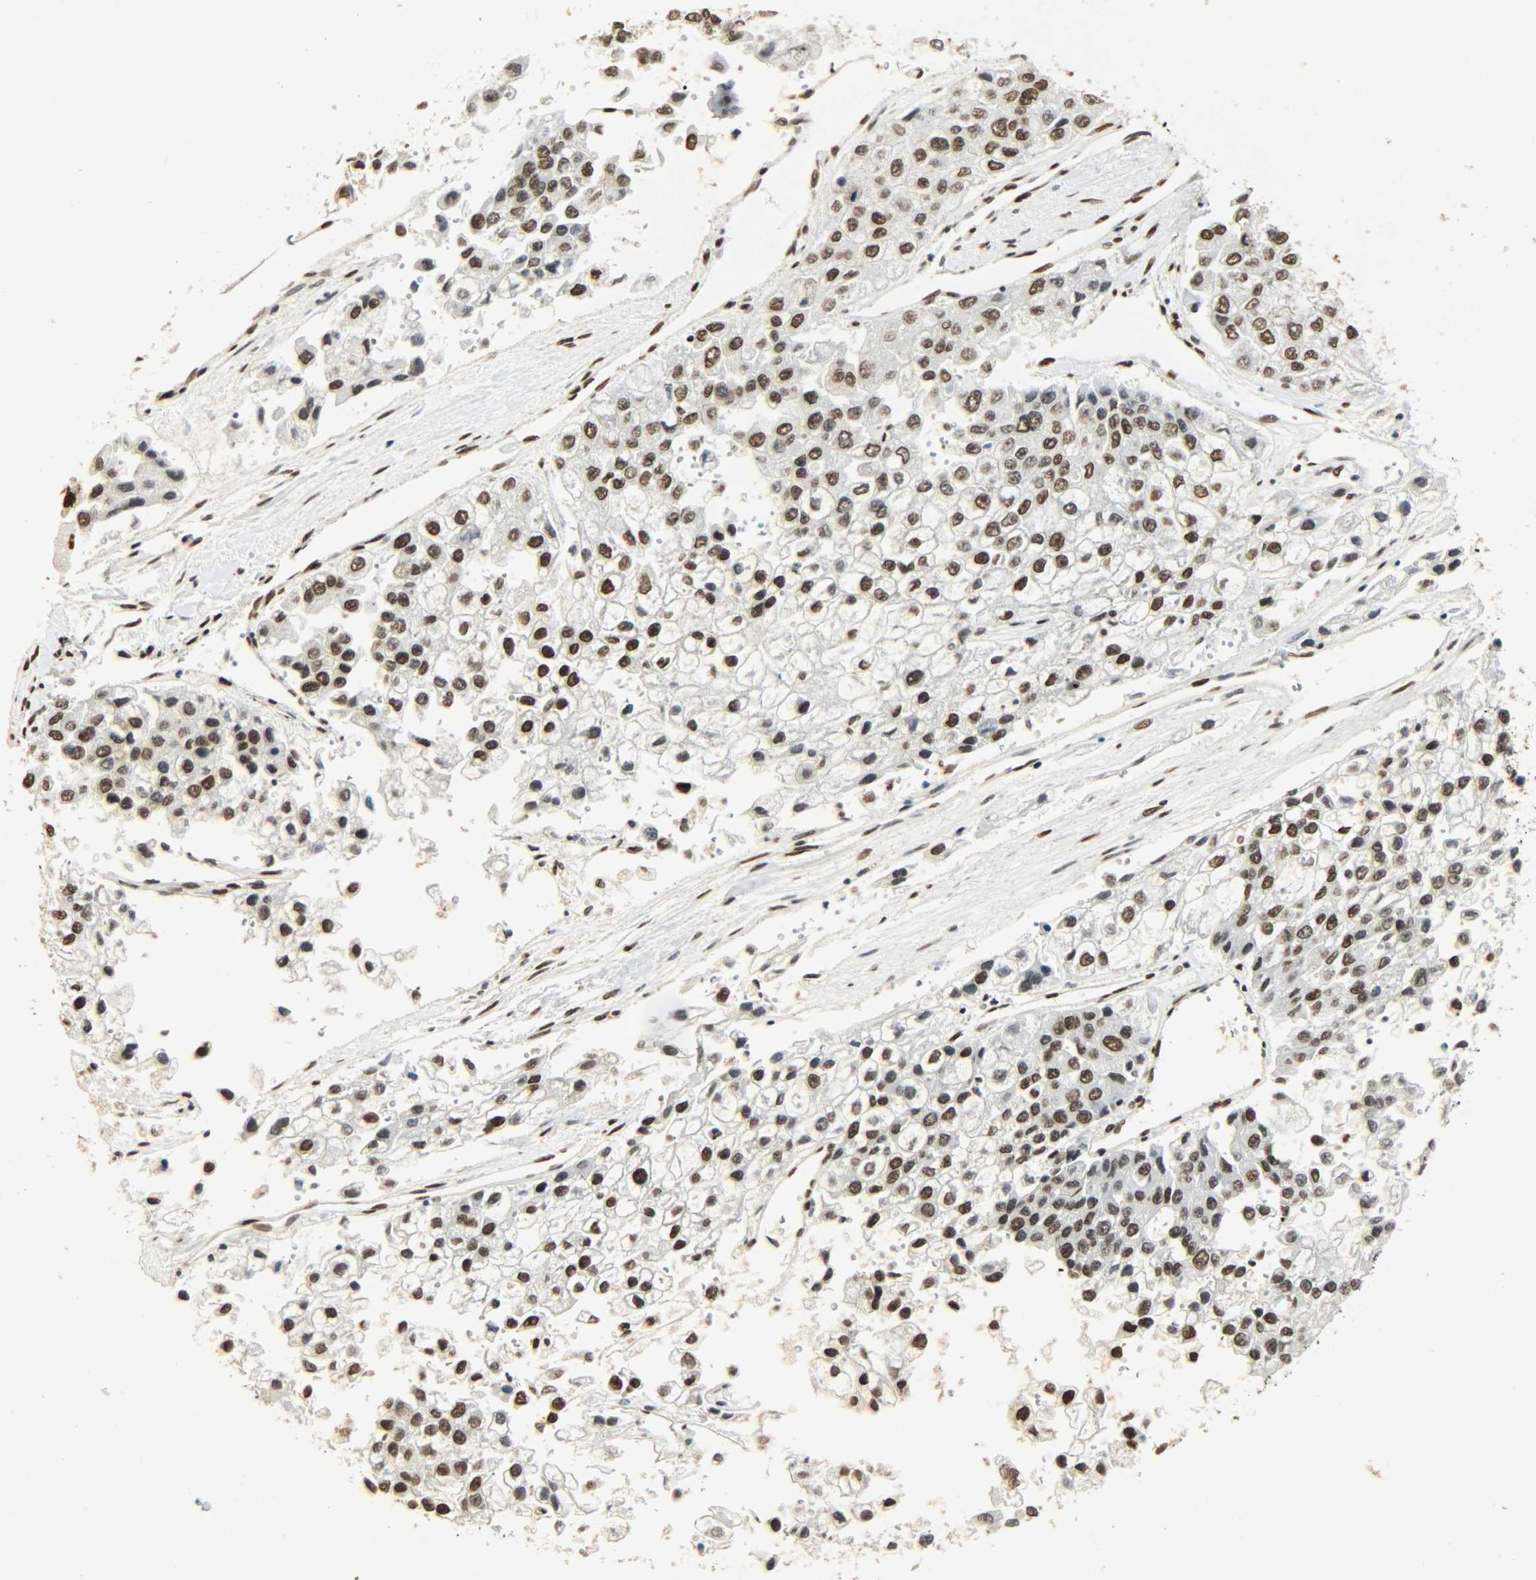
{"staining": {"intensity": "strong", "quantity": ">75%", "location": "nuclear"}, "tissue": "liver cancer", "cell_type": "Tumor cells", "image_type": "cancer", "snomed": [{"axis": "morphology", "description": "Carcinoma, Hepatocellular, NOS"}, {"axis": "topography", "description": "Liver"}], "caption": "Immunohistochemical staining of human liver hepatocellular carcinoma demonstrates high levels of strong nuclear protein expression in about >75% of tumor cells.", "gene": "KHDRBS1", "patient": {"sex": "female", "age": 66}}